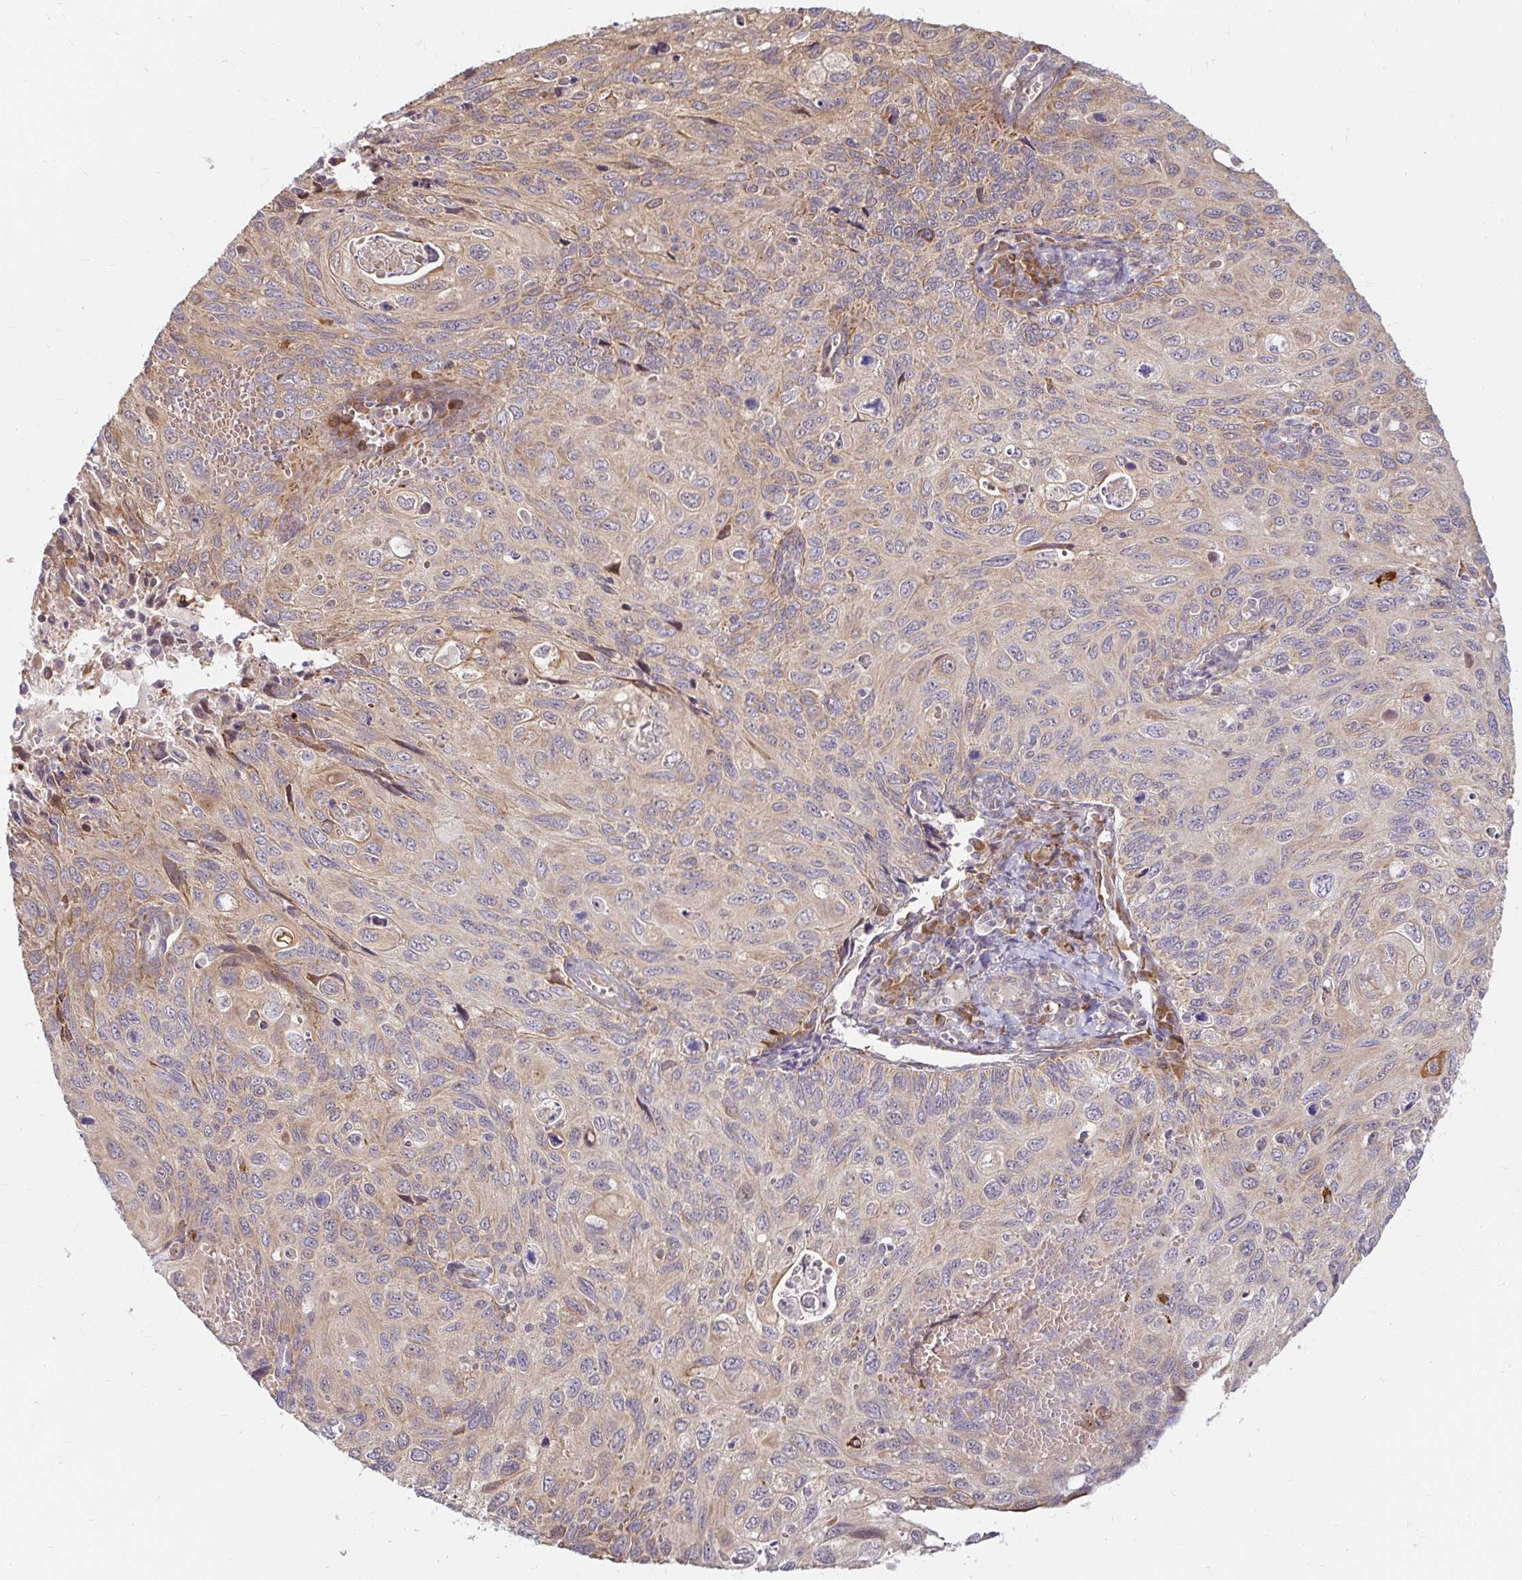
{"staining": {"intensity": "weak", "quantity": "25%-75%", "location": "cytoplasmic/membranous"}, "tissue": "cervical cancer", "cell_type": "Tumor cells", "image_type": "cancer", "snomed": [{"axis": "morphology", "description": "Squamous cell carcinoma, NOS"}, {"axis": "topography", "description": "Cervix"}], "caption": "Cervical cancer (squamous cell carcinoma) stained for a protein (brown) demonstrates weak cytoplasmic/membranous positive positivity in about 25%-75% of tumor cells.", "gene": "CAST", "patient": {"sex": "female", "age": 70}}